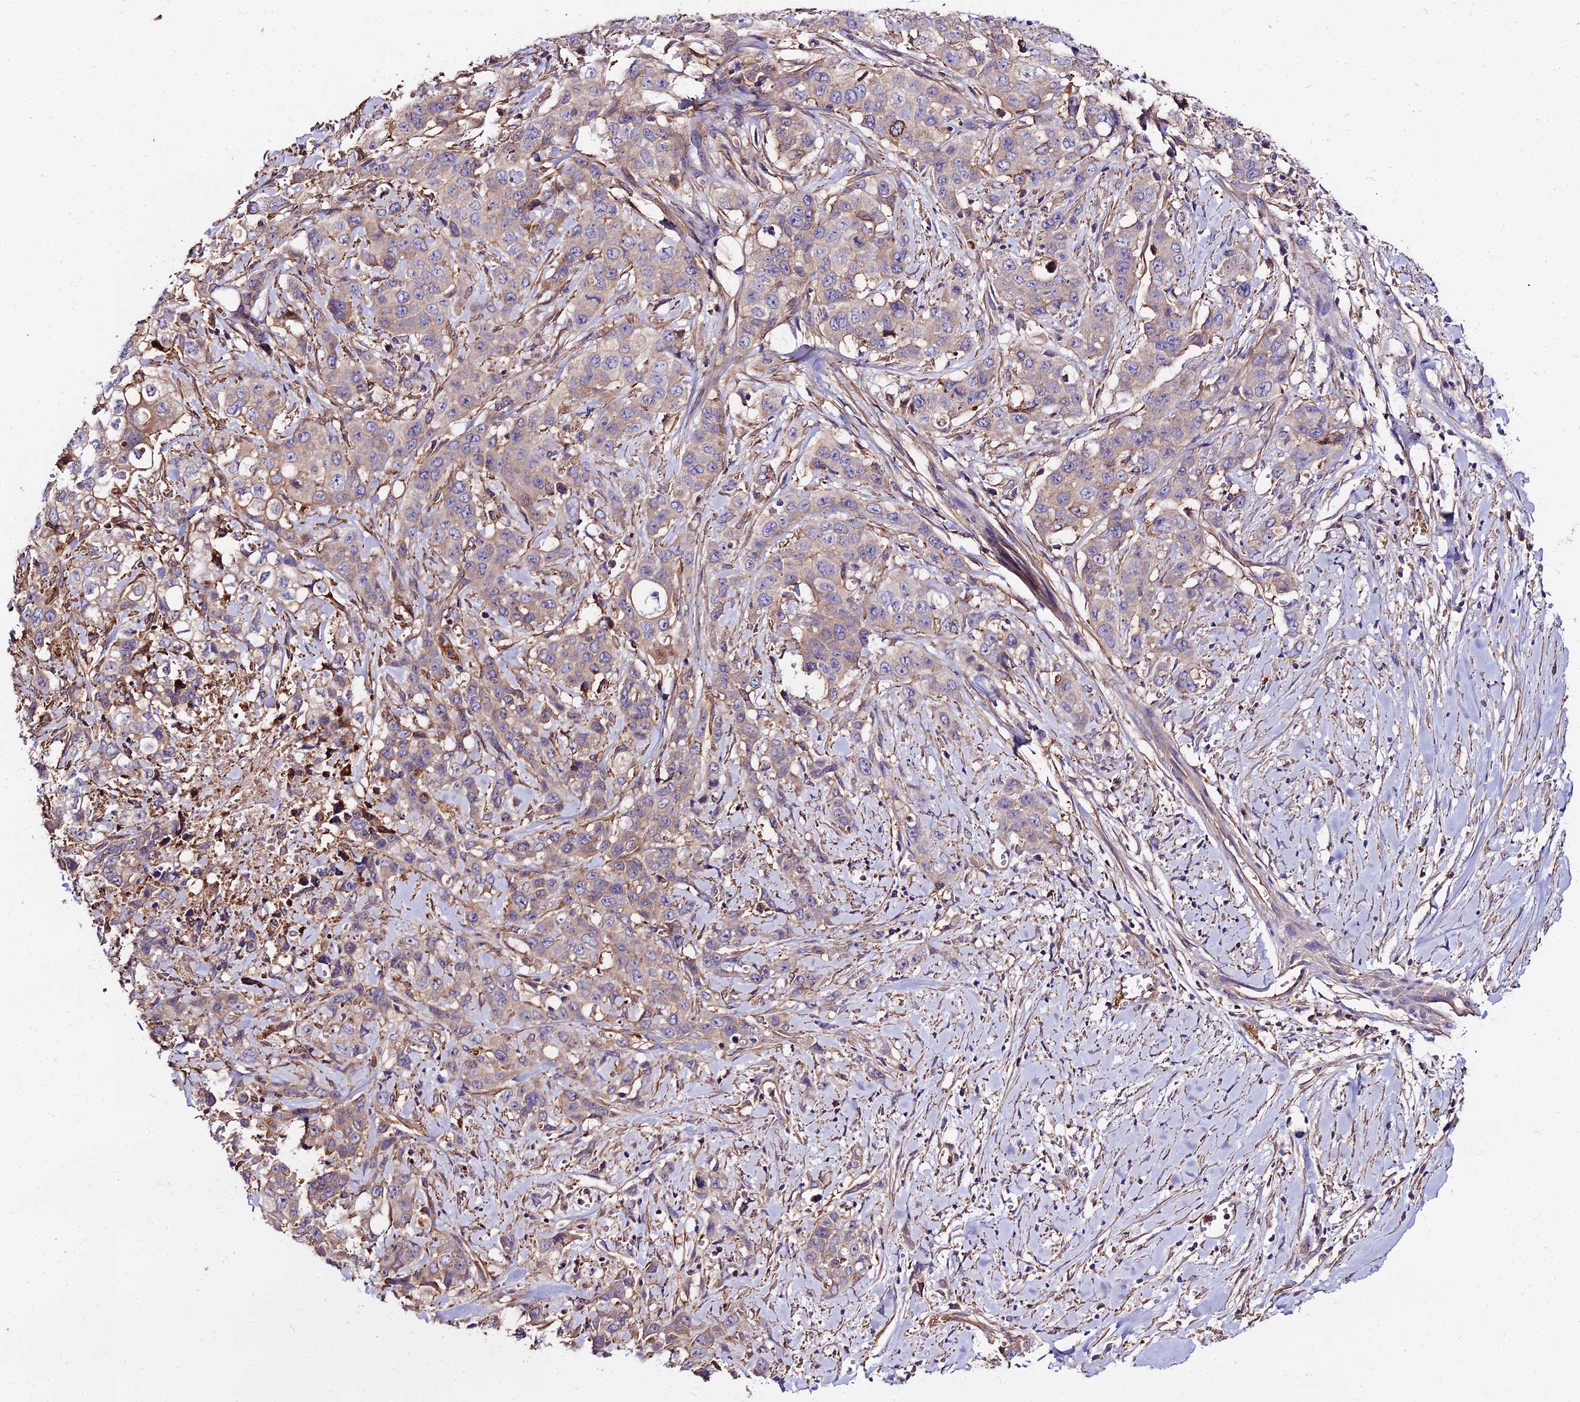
{"staining": {"intensity": "moderate", "quantity": "<25%", "location": "cytoplasmic/membranous"}, "tissue": "stomach cancer", "cell_type": "Tumor cells", "image_type": "cancer", "snomed": [{"axis": "morphology", "description": "Adenocarcinoma, NOS"}, {"axis": "topography", "description": "Stomach, upper"}], "caption": "Brown immunohistochemical staining in stomach cancer (adenocarcinoma) reveals moderate cytoplasmic/membranous expression in approximately <25% of tumor cells. (IHC, brightfield microscopy, high magnification).", "gene": "GLYAT", "patient": {"sex": "male", "age": 62}}